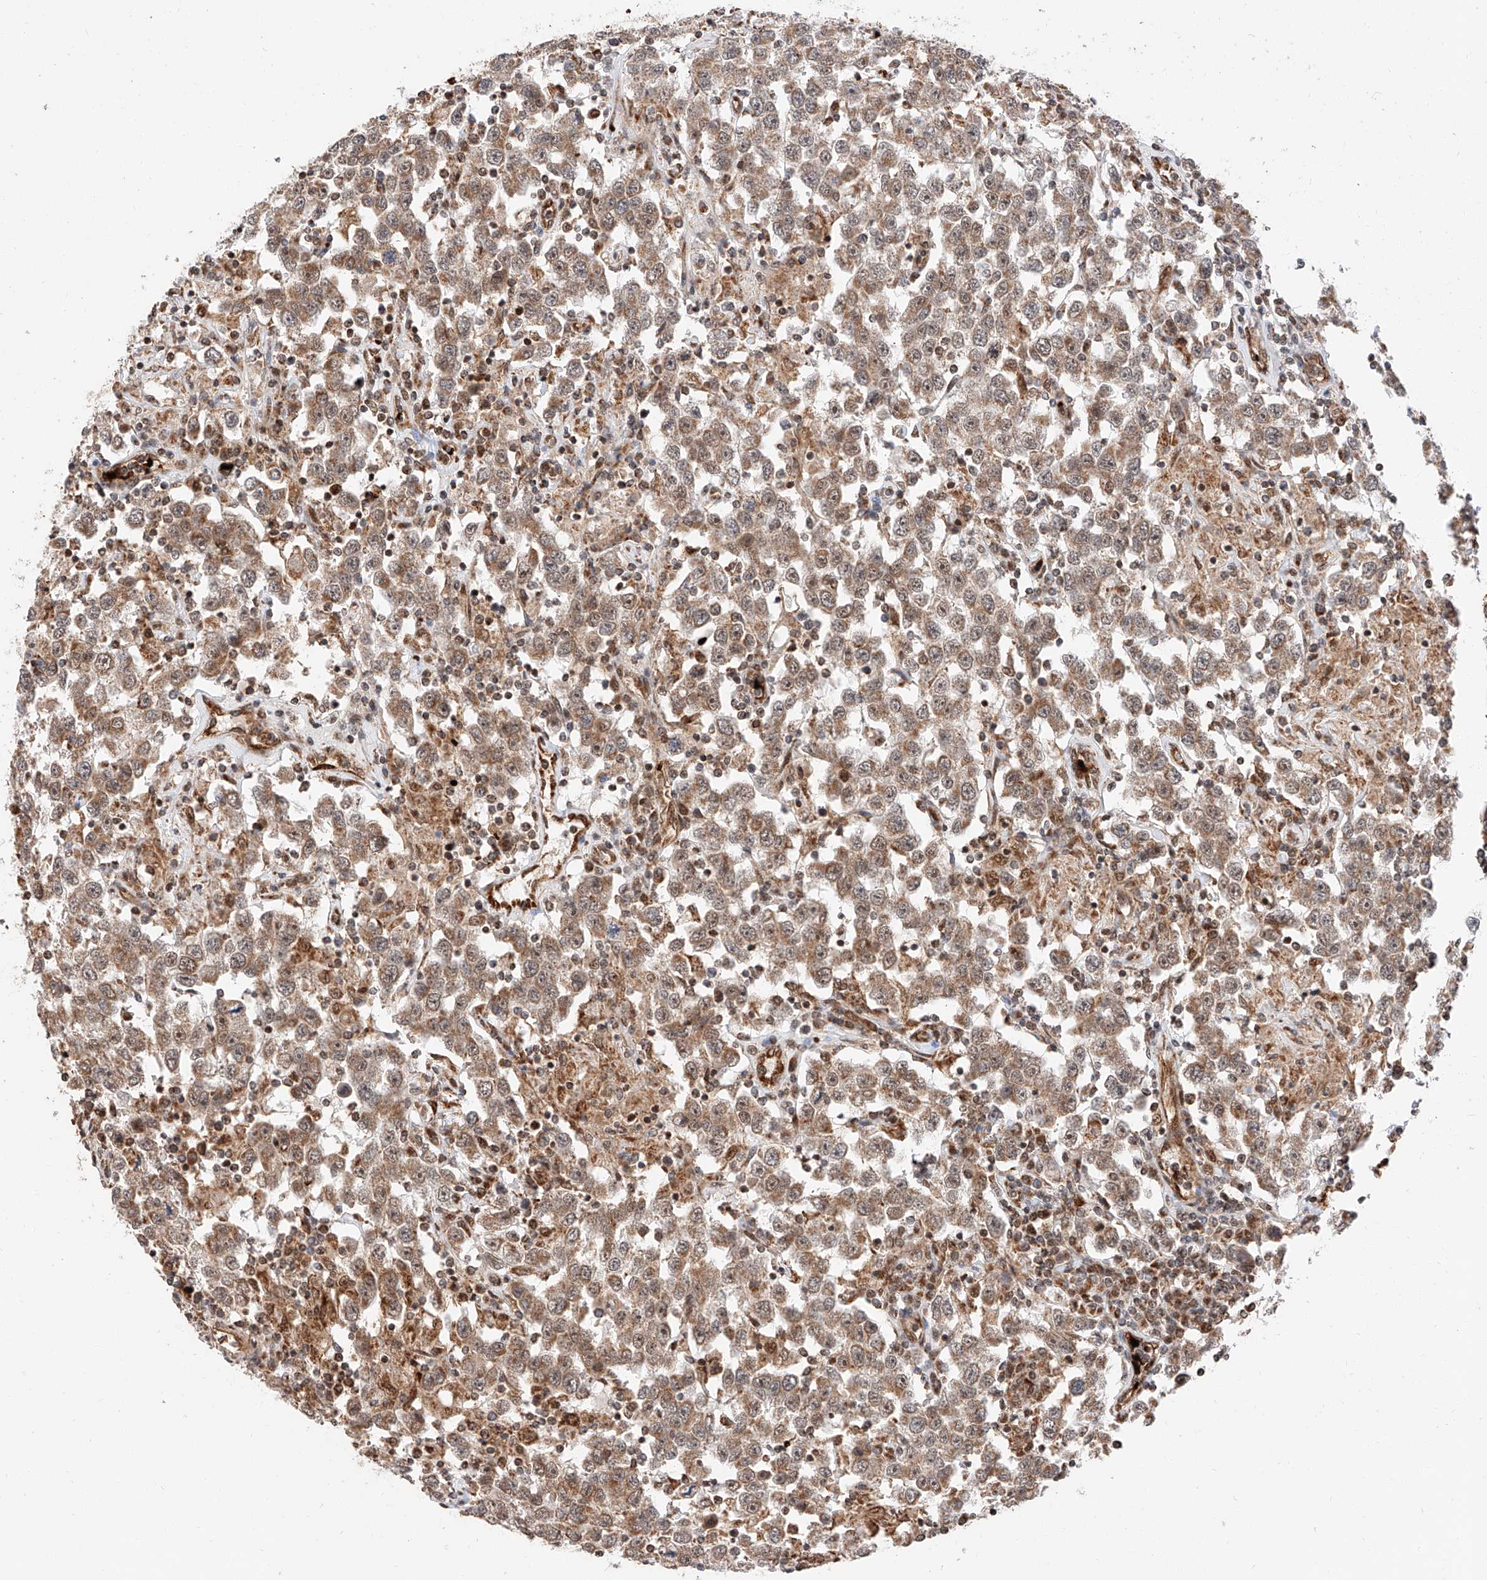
{"staining": {"intensity": "moderate", "quantity": ">75%", "location": "cytoplasmic/membranous"}, "tissue": "testis cancer", "cell_type": "Tumor cells", "image_type": "cancer", "snomed": [{"axis": "morphology", "description": "Seminoma, NOS"}, {"axis": "topography", "description": "Testis"}], "caption": "A histopathology image of human testis seminoma stained for a protein demonstrates moderate cytoplasmic/membranous brown staining in tumor cells. Using DAB (brown) and hematoxylin (blue) stains, captured at high magnification using brightfield microscopy.", "gene": "THTPA", "patient": {"sex": "male", "age": 41}}